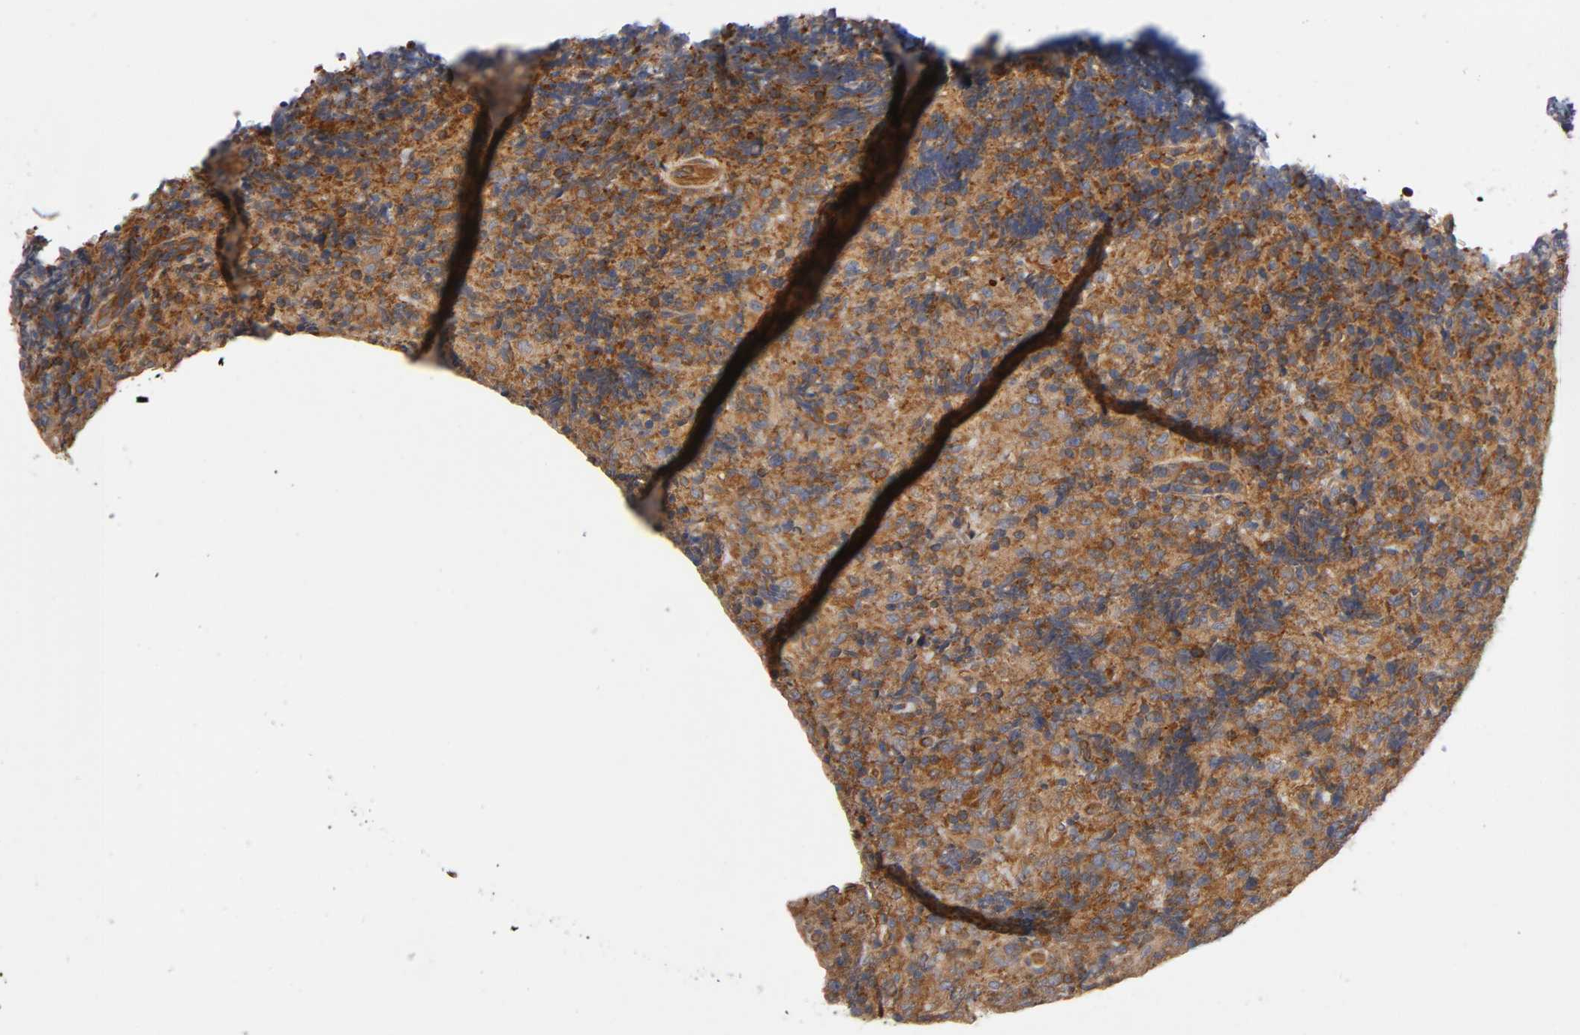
{"staining": {"intensity": "strong", "quantity": ">75%", "location": "cytoplasmic/membranous"}, "tissue": "lymphoma", "cell_type": "Tumor cells", "image_type": "cancer", "snomed": [{"axis": "morphology", "description": "Malignant lymphoma, non-Hodgkin's type, High grade"}, {"axis": "topography", "description": "Tonsil"}], "caption": "IHC photomicrograph of neoplastic tissue: human lymphoma stained using immunohistochemistry demonstrates high levels of strong protein expression localized specifically in the cytoplasmic/membranous of tumor cells, appearing as a cytoplasmic/membranous brown color.", "gene": "LAMTOR2", "patient": {"sex": "female", "age": 36}}